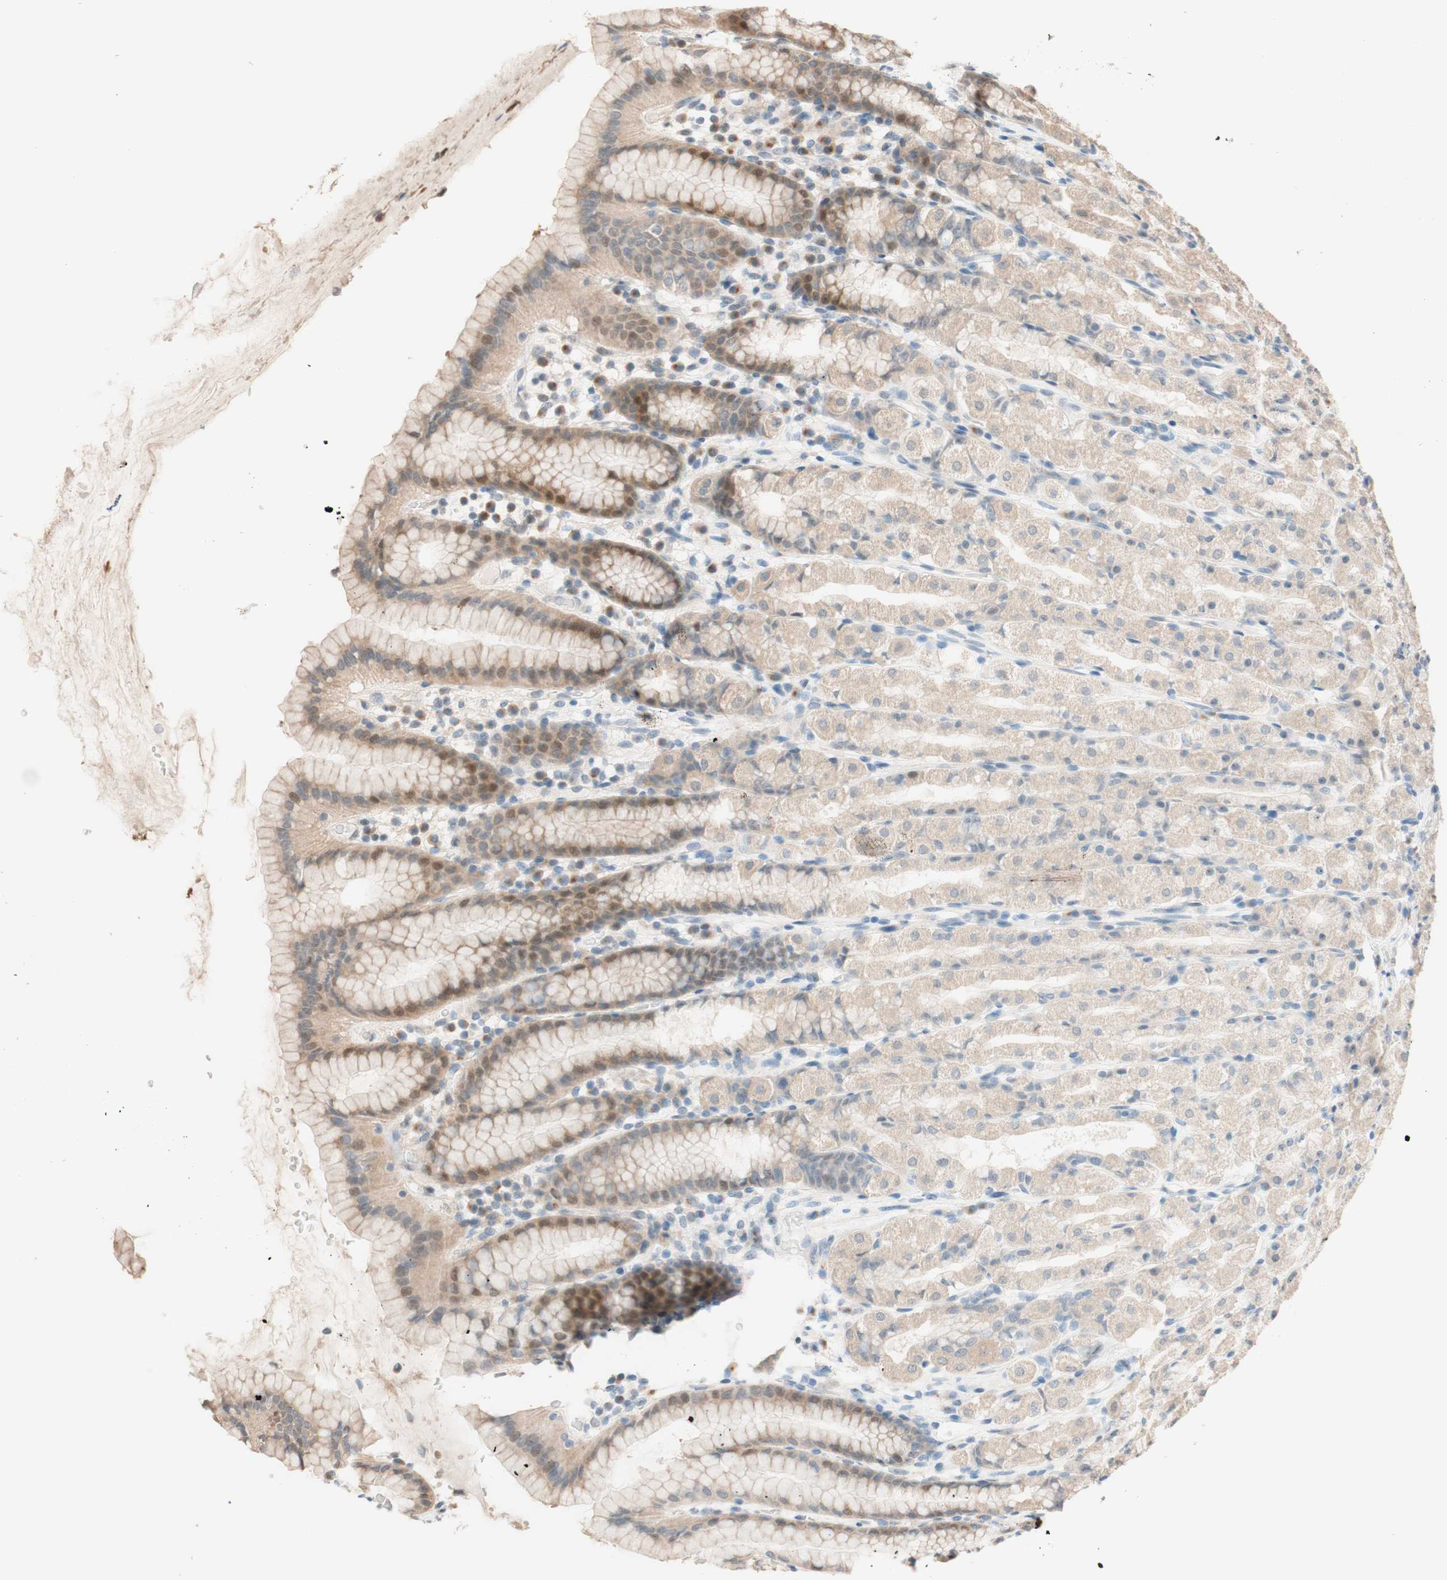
{"staining": {"intensity": "moderate", "quantity": ">75%", "location": "cytoplasmic/membranous"}, "tissue": "stomach", "cell_type": "Glandular cells", "image_type": "normal", "snomed": [{"axis": "morphology", "description": "Normal tissue, NOS"}, {"axis": "topography", "description": "Stomach, upper"}], "caption": "This micrograph displays immunohistochemistry (IHC) staining of normal human stomach, with medium moderate cytoplasmic/membranous positivity in about >75% of glandular cells.", "gene": "CCNC", "patient": {"sex": "male", "age": 68}}